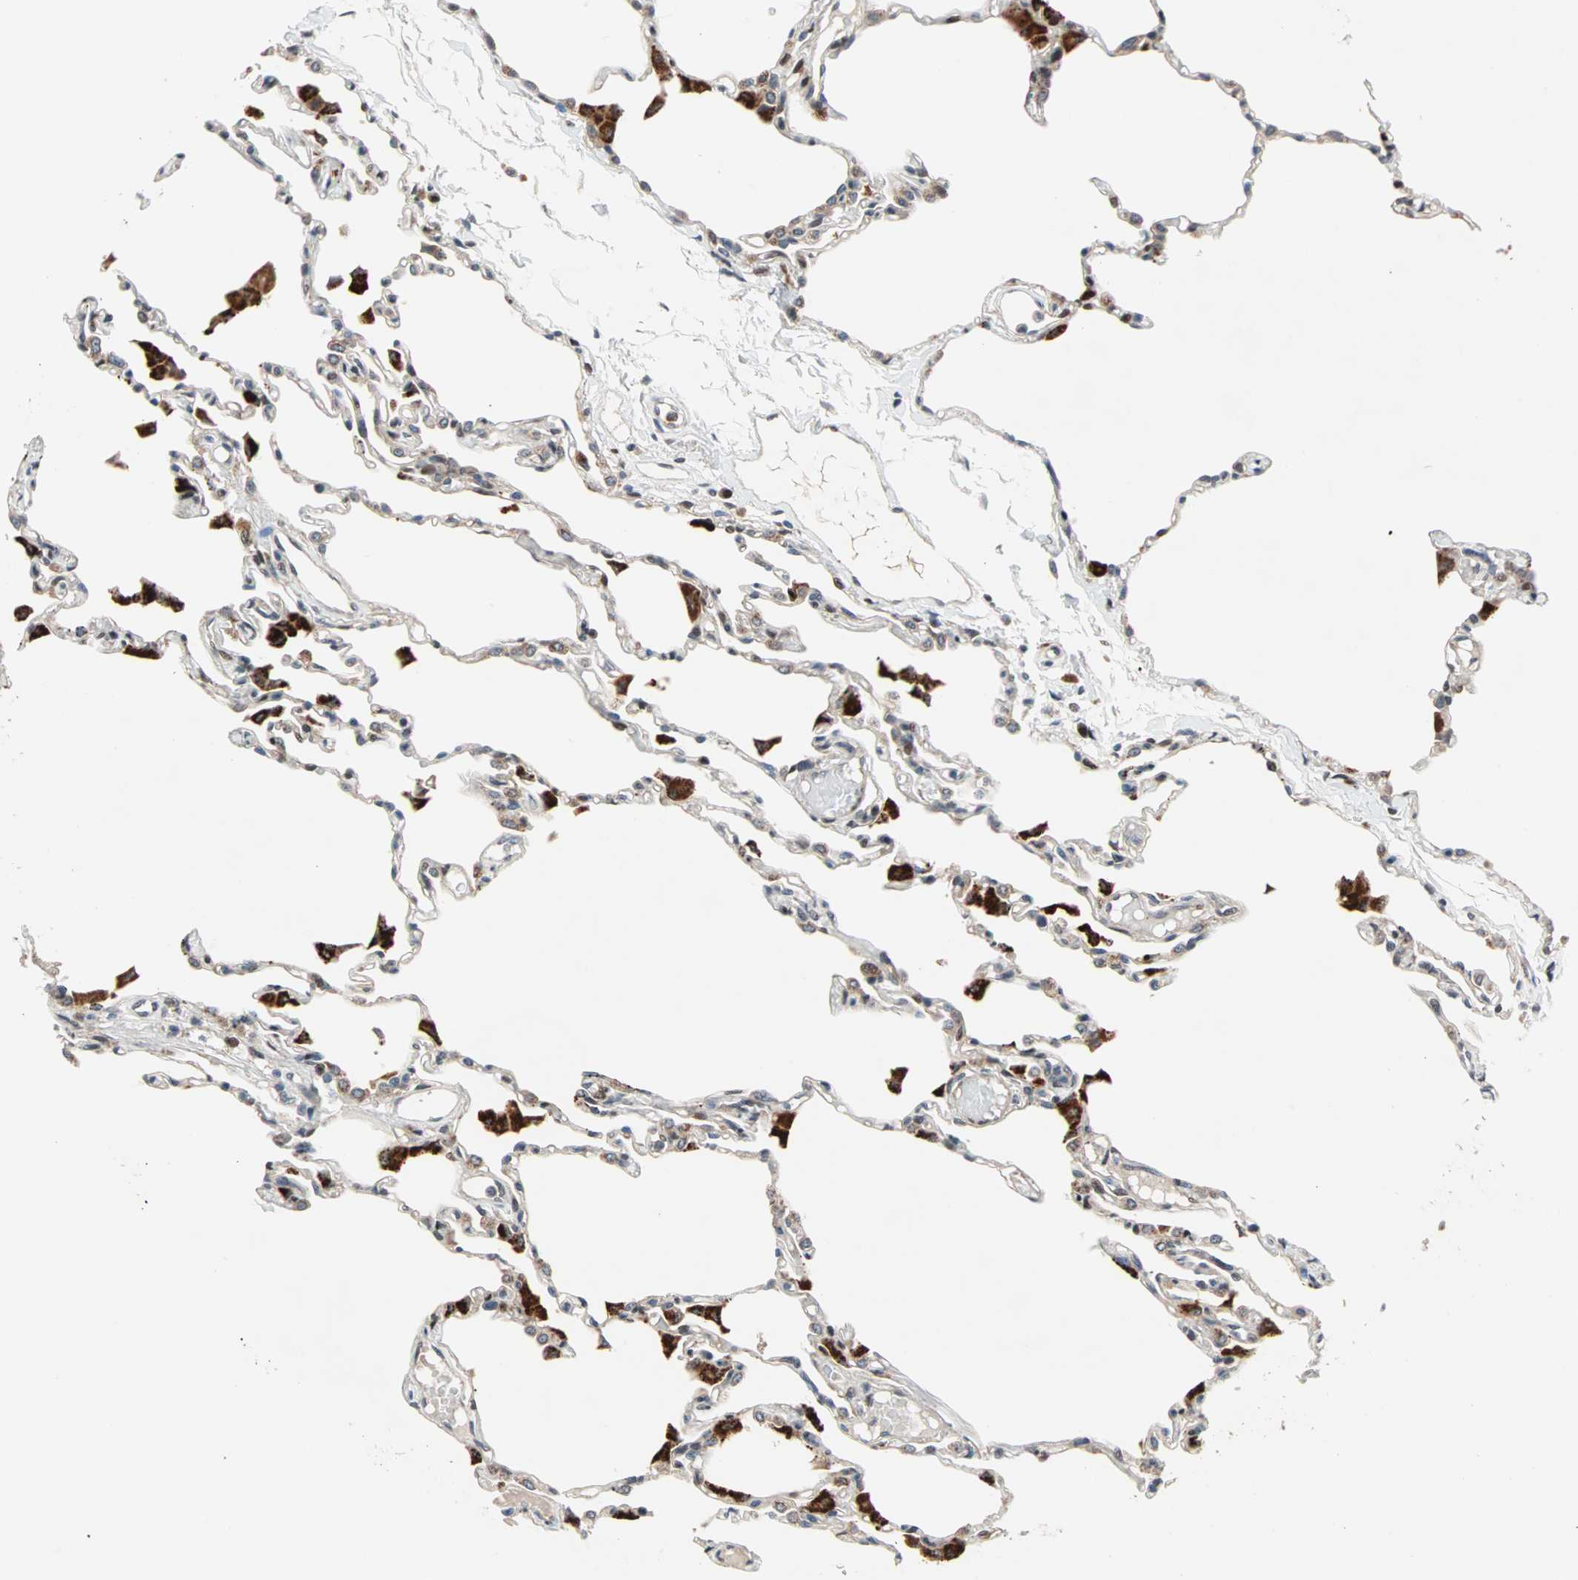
{"staining": {"intensity": "moderate", "quantity": "25%-75%", "location": "cytoplasmic/membranous,nuclear"}, "tissue": "lung", "cell_type": "Alveolar cells", "image_type": "normal", "snomed": [{"axis": "morphology", "description": "Normal tissue, NOS"}, {"axis": "topography", "description": "Lung"}], "caption": "High-magnification brightfield microscopy of unremarkable lung stained with DAB (3,3'-diaminobenzidine) (brown) and counterstained with hematoxylin (blue). alveolar cells exhibit moderate cytoplasmic/membranous,nuclear expression is seen in about25%-75% of cells.", "gene": "HECW1", "patient": {"sex": "female", "age": 49}}